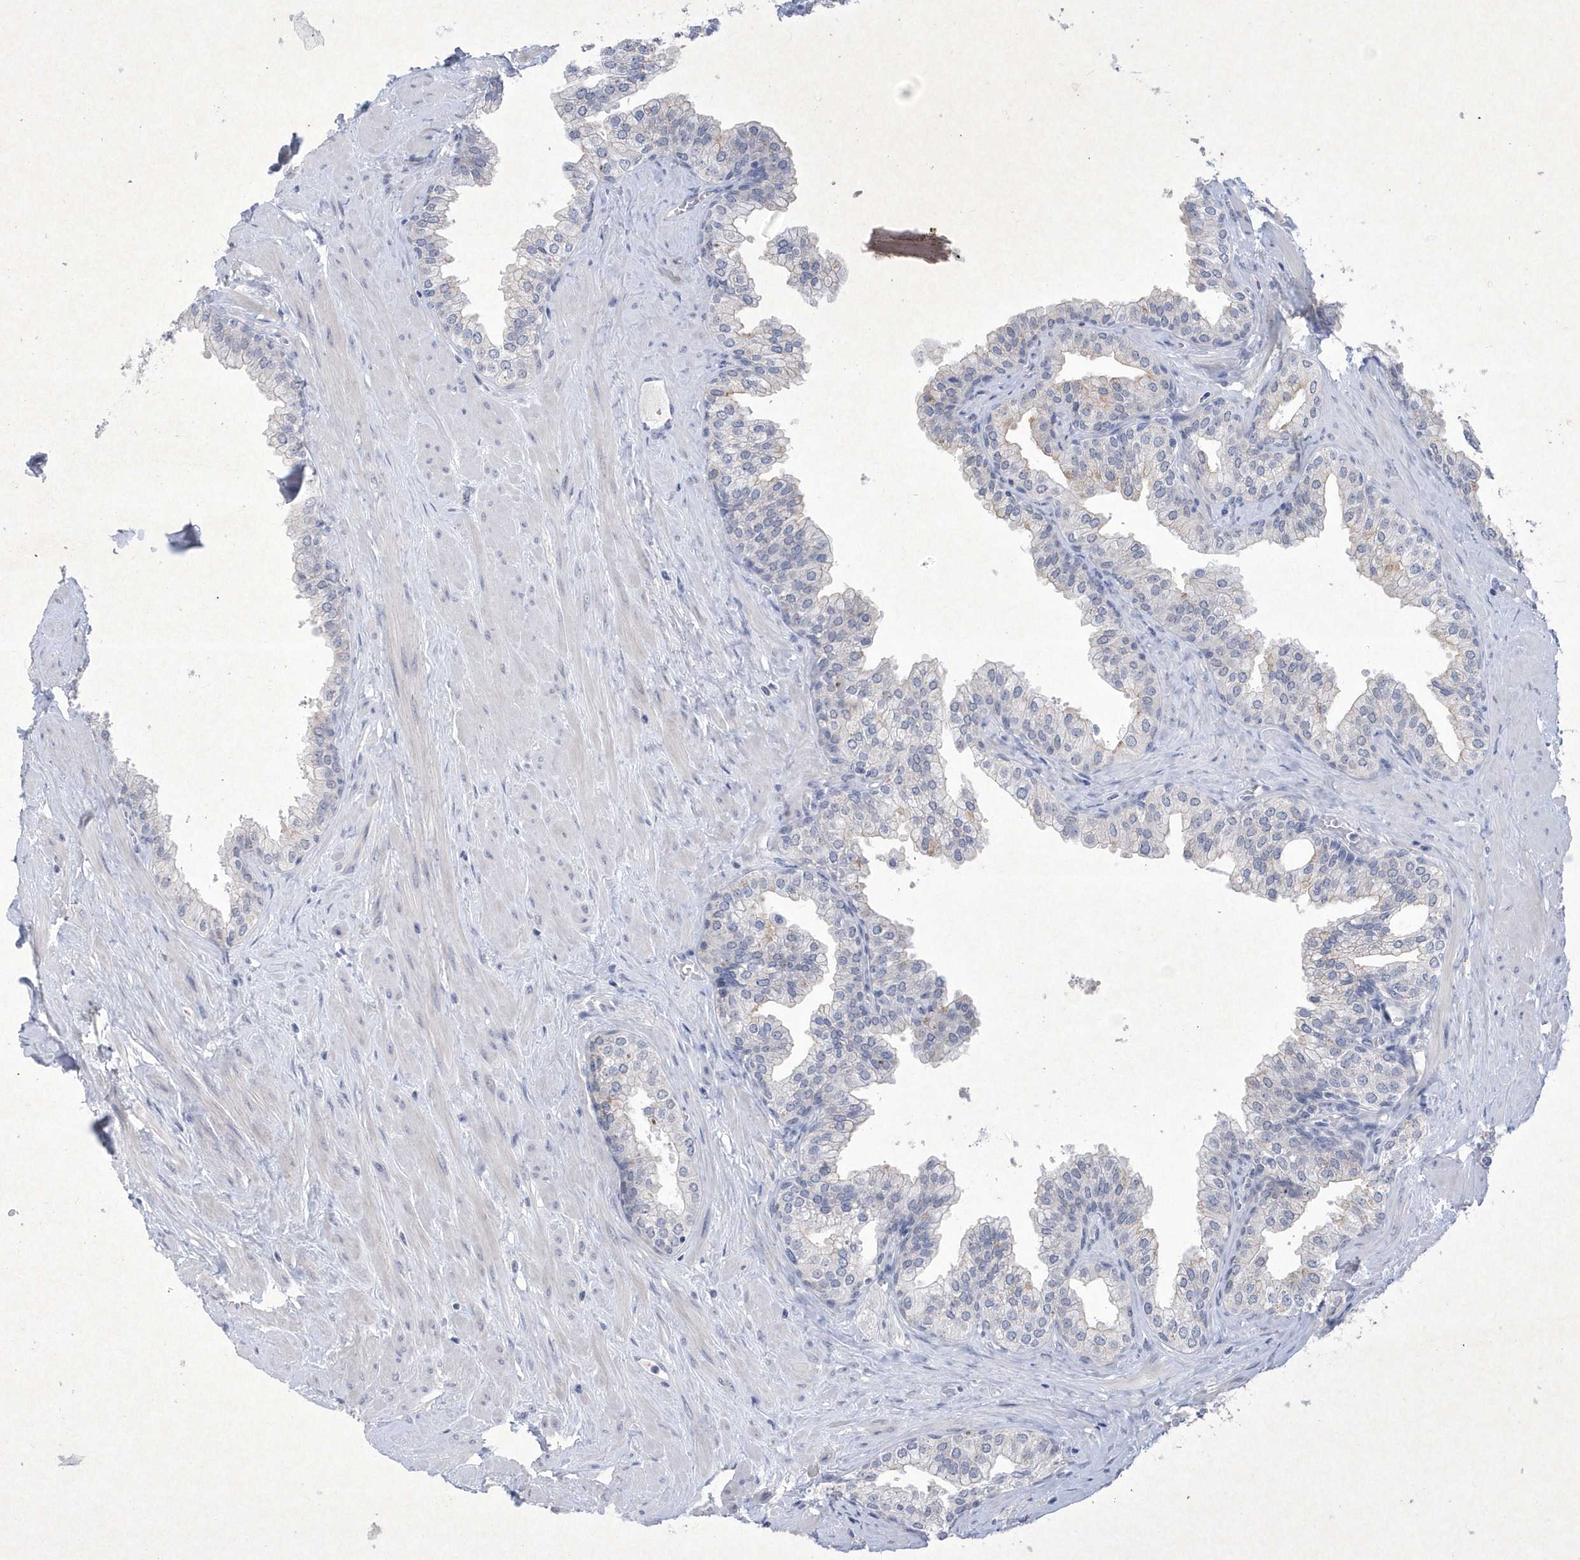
{"staining": {"intensity": "negative", "quantity": "none", "location": "none"}, "tissue": "prostate", "cell_type": "Glandular cells", "image_type": "normal", "snomed": [{"axis": "morphology", "description": "Normal tissue, NOS"}, {"axis": "morphology", "description": "Urothelial carcinoma, Low grade"}, {"axis": "topography", "description": "Urinary bladder"}, {"axis": "topography", "description": "Prostate"}], "caption": "The immunohistochemistry (IHC) histopathology image has no significant expression in glandular cells of prostate.", "gene": "BHLHA15", "patient": {"sex": "male", "age": 60}}